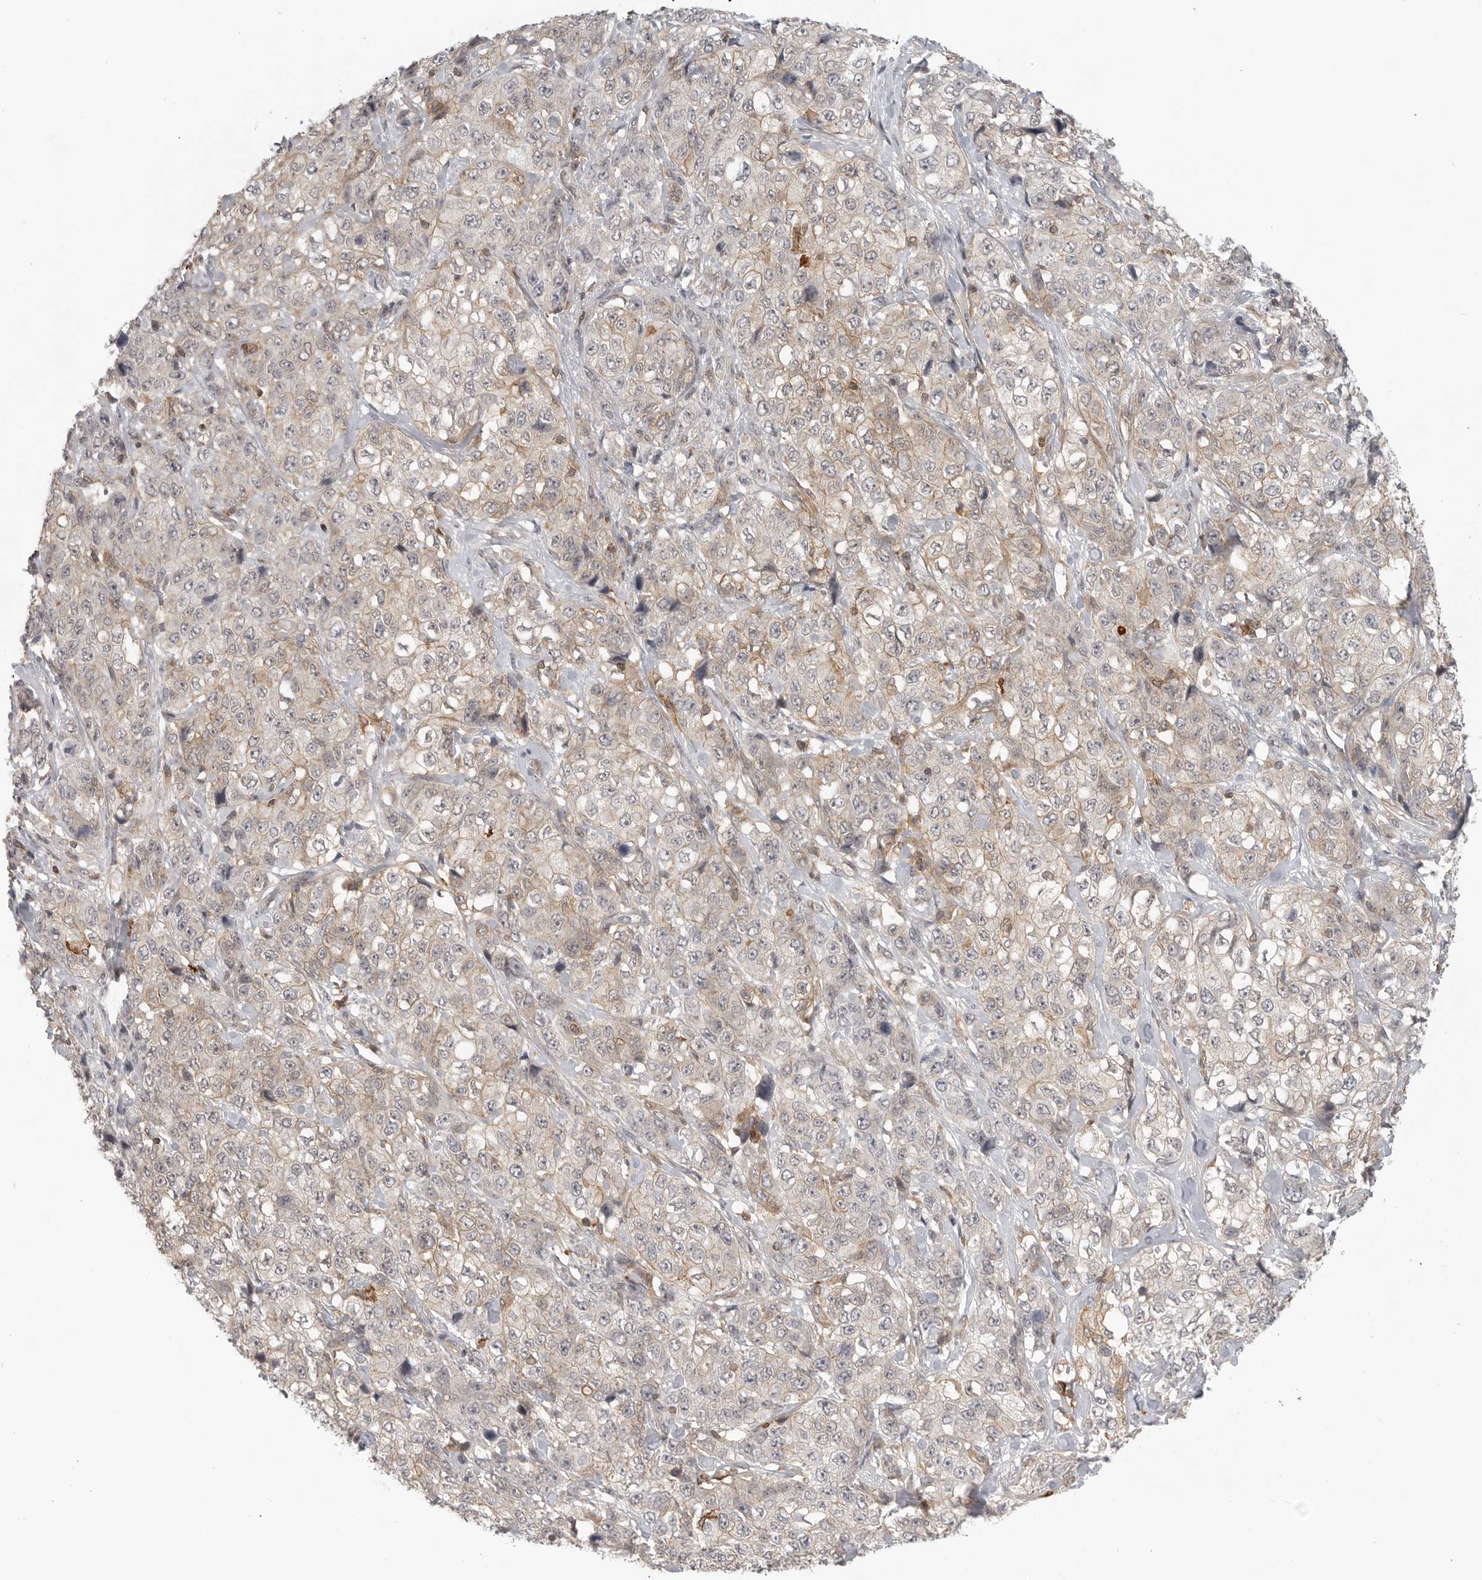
{"staining": {"intensity": "weak", "quantity": "<25%", "location": "cytoplasmic/membranous"}, "tissue": "stomach cancer", "cell_type": "Tumor cells", "image_type": "cancer", "snomed": [{"axis": "morphology", "description": "Adenocarcinoma, NOS"}, {"axis": "topography", "description": "Stomach"}], "caption": "There is no significant expression in tumor cells of stomach cancer (adenocarcinoma). (Brightfield microscopy of DAB immunohistochemistry (IHC) at high magnification).", "gene": "DBNL", "patient": {"sex": "male", "age": 48}}